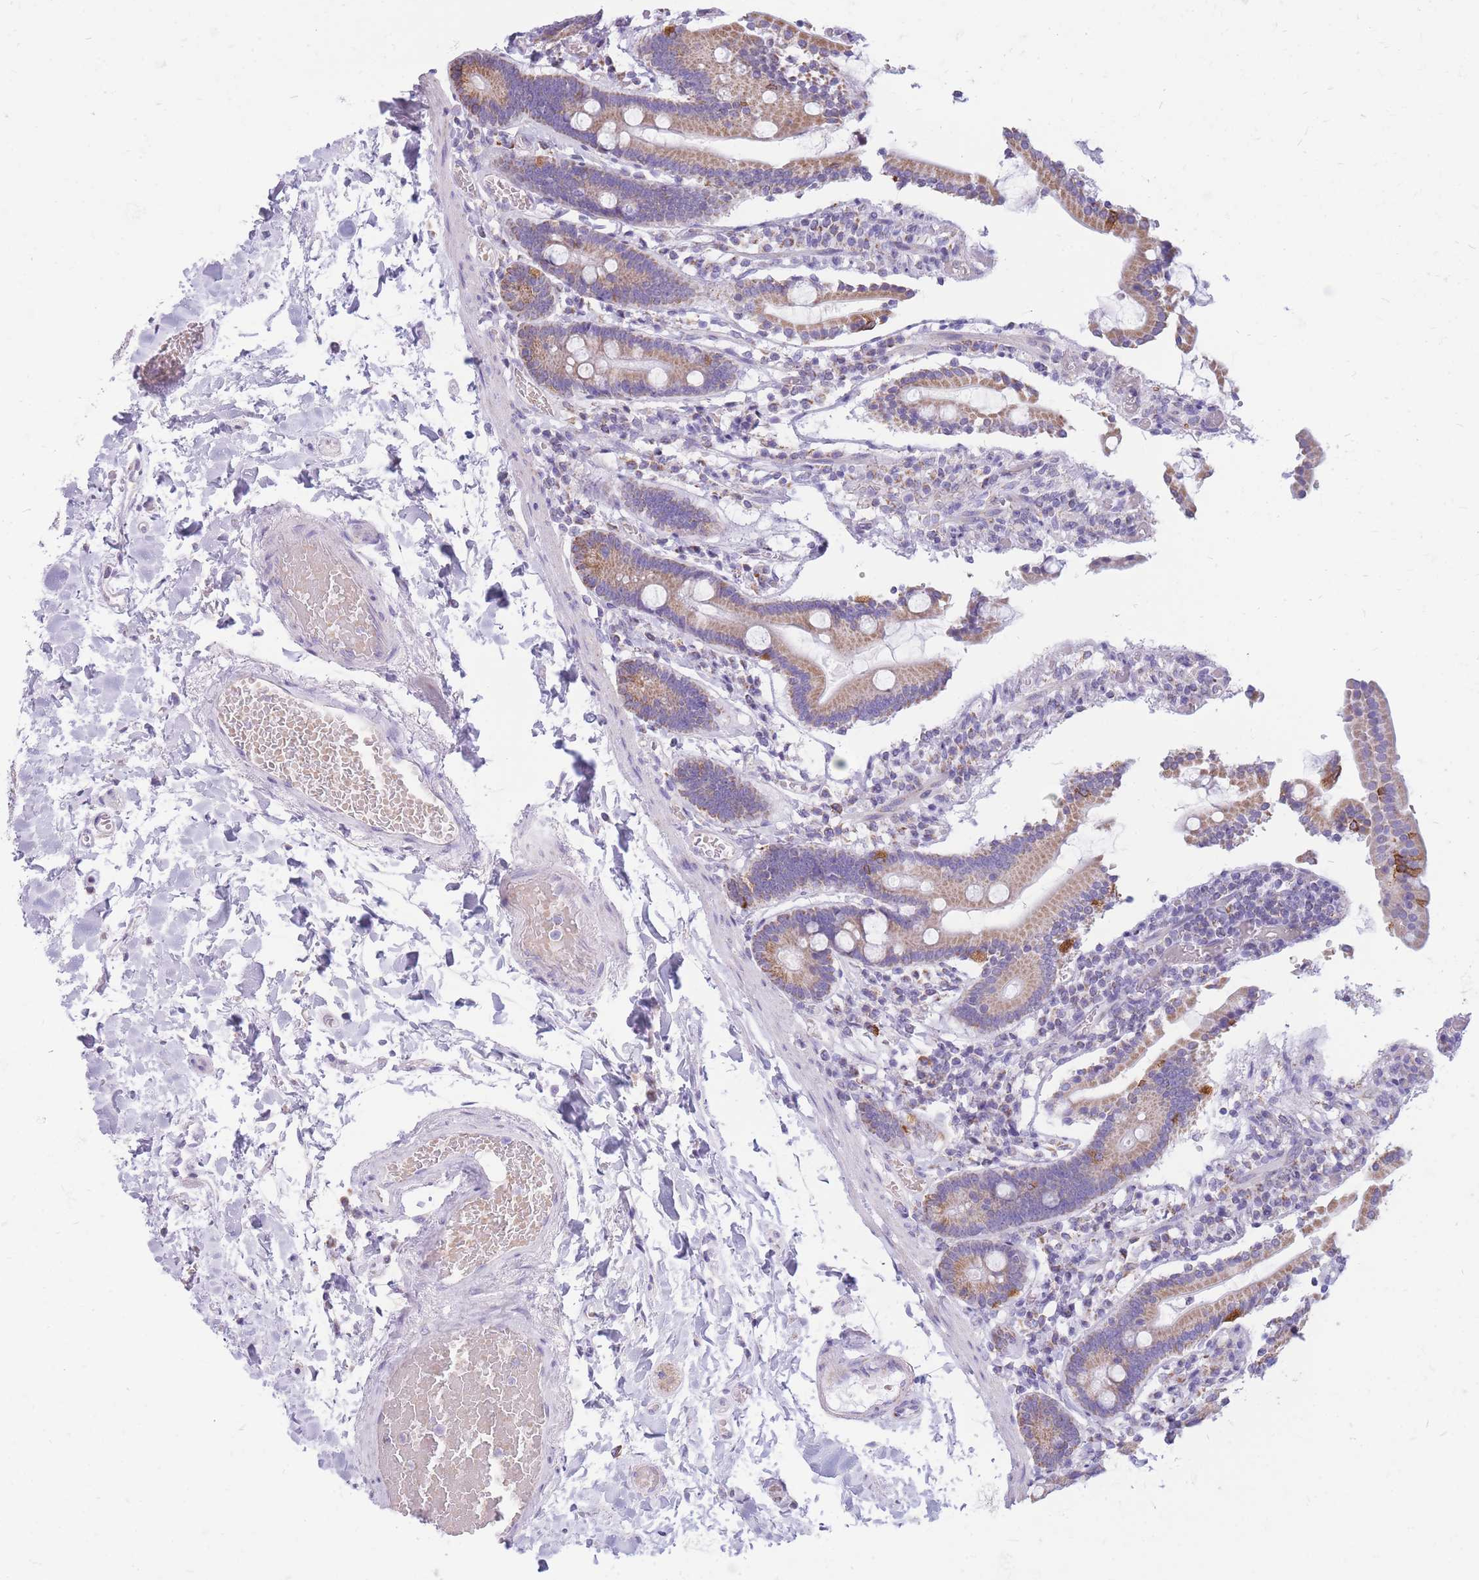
{"staining": {"intensity": "moderate", "quantity": ">75%", "location": "cytoplasmic/membranous"}, "tissue": "duodenum", "cell_type": "Glandular cells", "image_type": "normal", "snomed": [{"axis": "morphology", "description": "Normal tissue, NOS"}, {"axis": "topography", "description": "Duodenum"}], "caption": "About >75% of glandular cells in normal duodenum display moderate cytoplasmic/membranous protein positivity as visualized by brown immunohistochemical staining.", "gene": "PCSK1", "patient": {"sex": "male", "age": 55}}